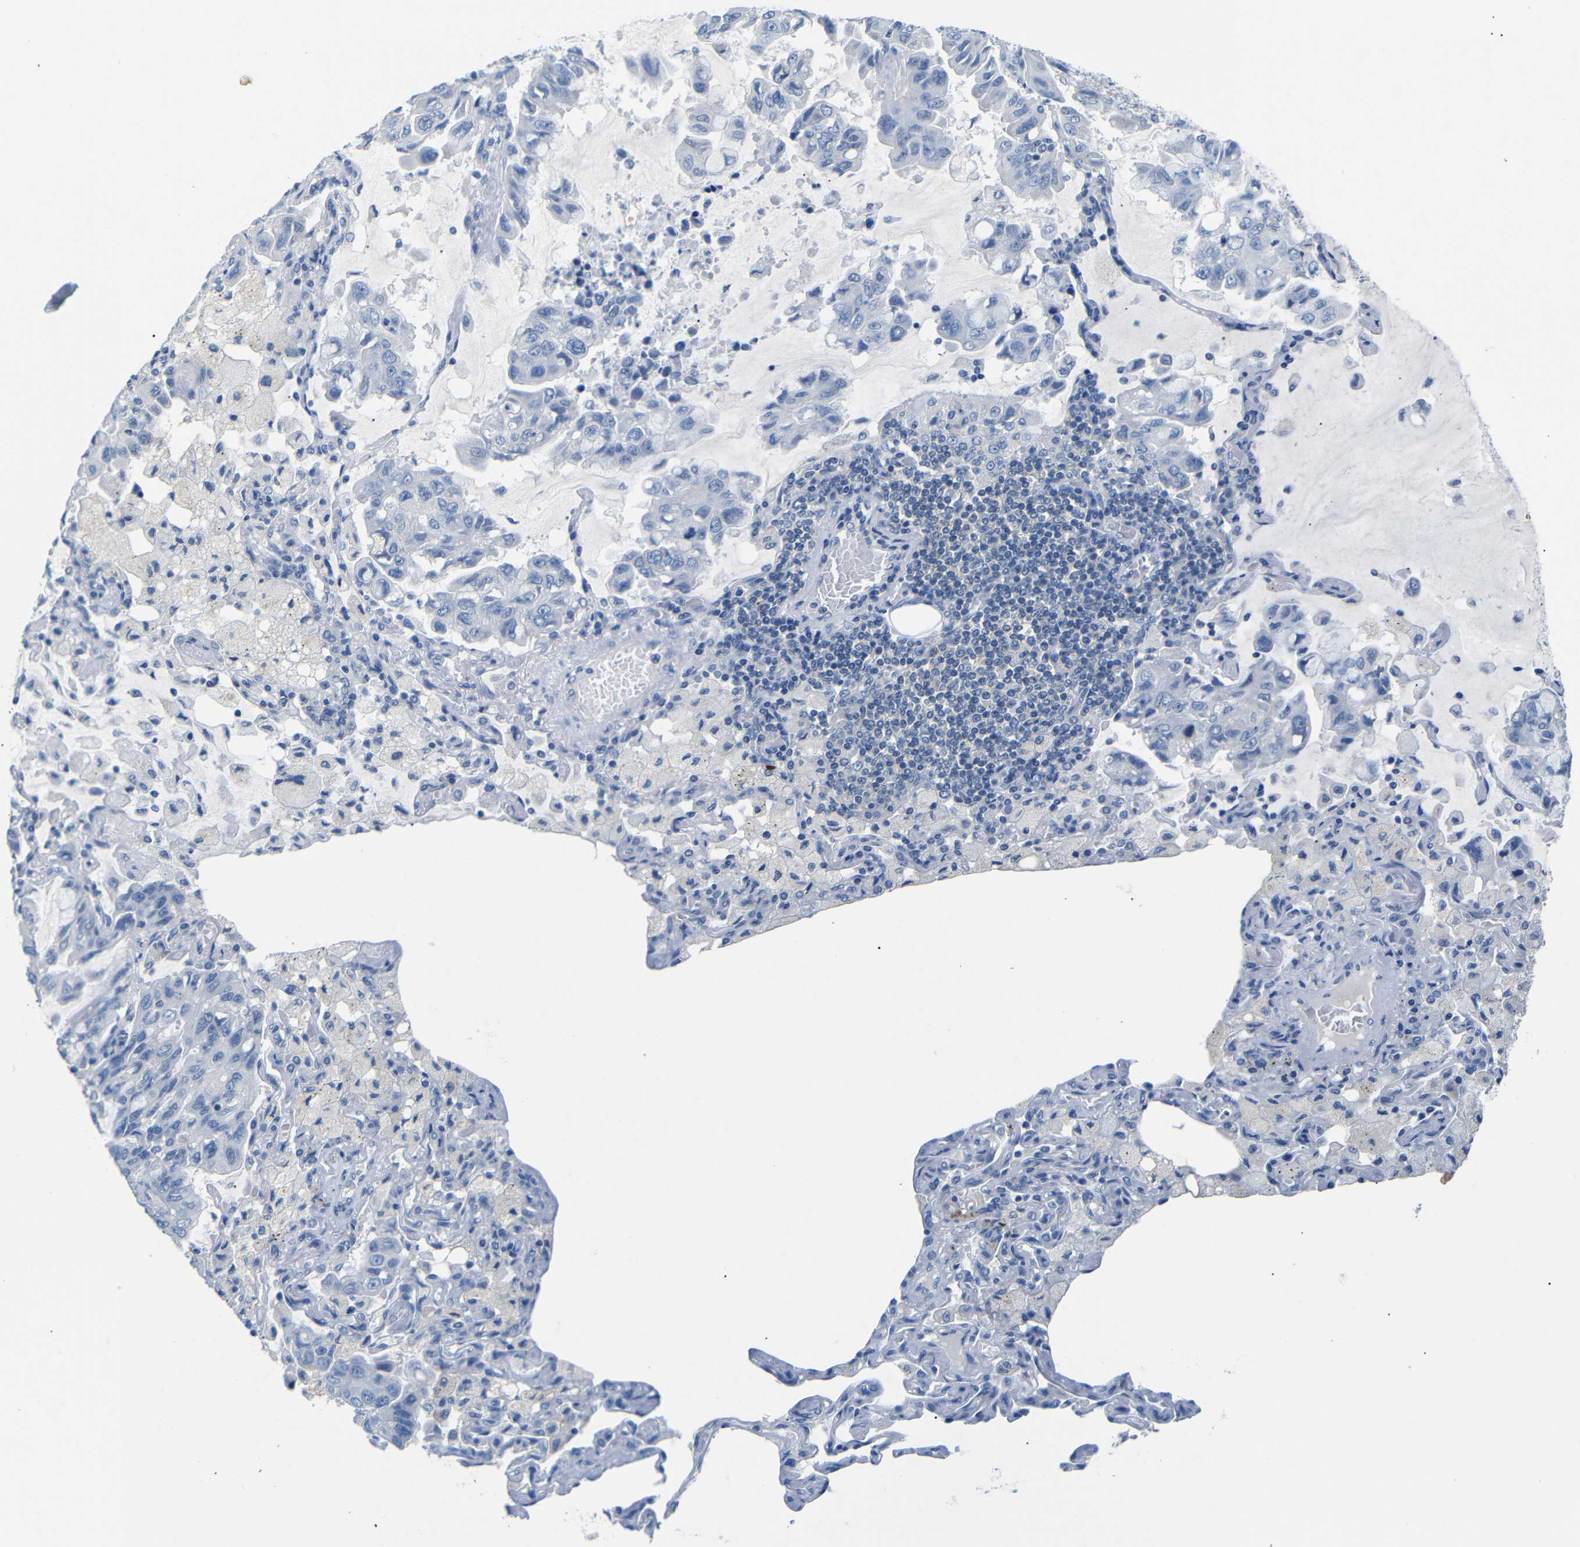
{"staining": {"intensity": "negative", "quantity": "none", "location": "none"}, "tissue": "lung cancer", "cell_type": "Tumor cells", "image_type": "cancer", "snomed": [{"axis": "morphology", "description": "Adenocarcinoma, NOS"}, {"axis": "topography", "description": "Lung"}], "caption": "This is a image of immunohistochemistry staining of lung cancer (adenocarcinoma), which shows no expression in tumor cells.", "gene": "DCP1A", "patient": {"sex": "male", "age": 64}}